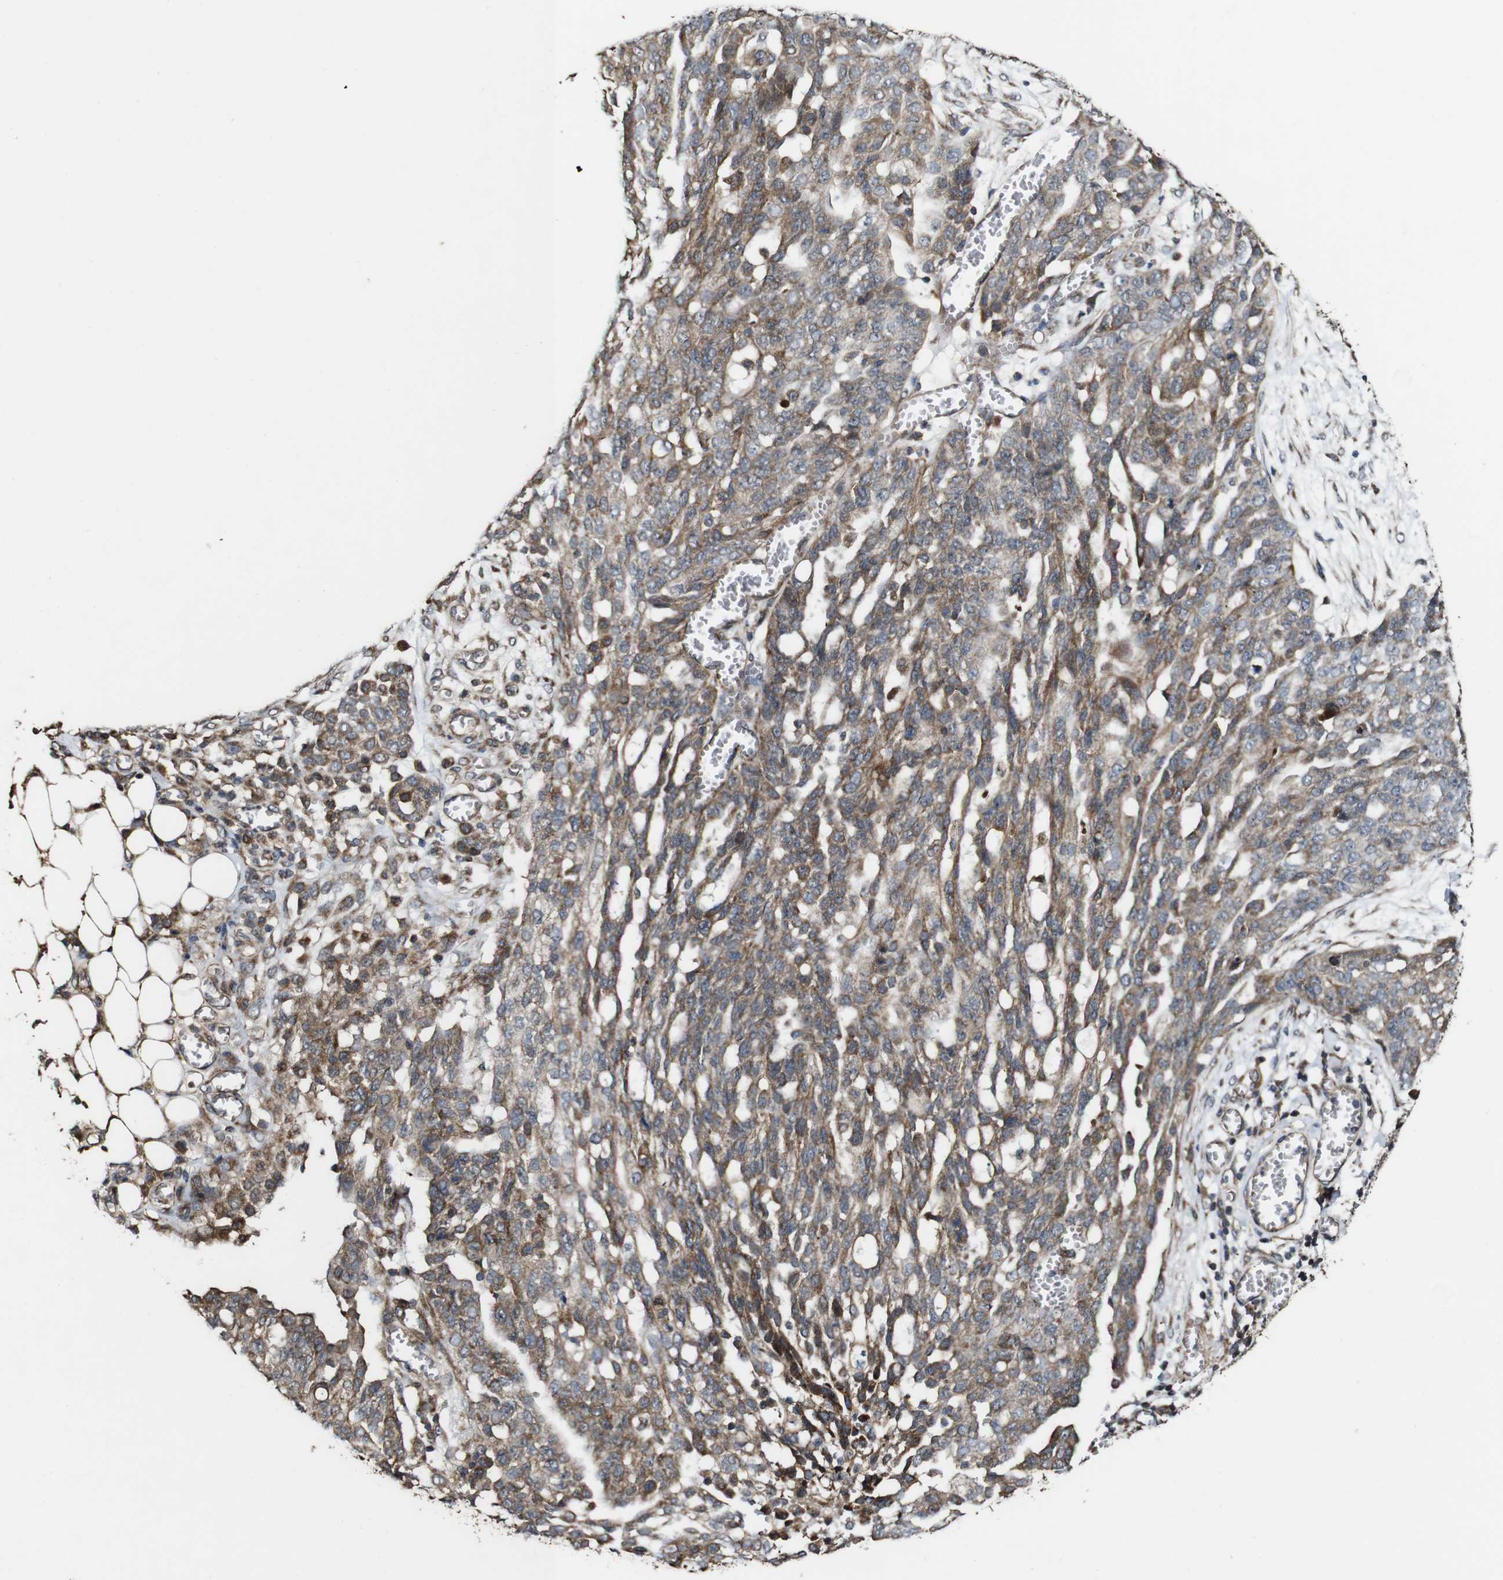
{"staining": {"intensity": "moderate", "quantity": ">75%", "location": "cytoplasmic/membranous"}, "tissue": "ovarian cancer", "cell_type": "Tumor cells", "image_type": "cancer", "snomed": [{"axis": "morphology", "description": "Cystadenocarcinoma, serous, NOS"}, {"axis": "topography", "description": "Soft tissue"}, {"axis": "topography", "description": "Ovary"}], "caption": "The photomicrograph displays a brown stain indicating the presence of a protein in the cytoplasmic/membranous of tumor cells in serous cystadenocarcinoma (ovarian).", "gene": "BTN3A3", "patient": {"sex": "female", "age": 57}}